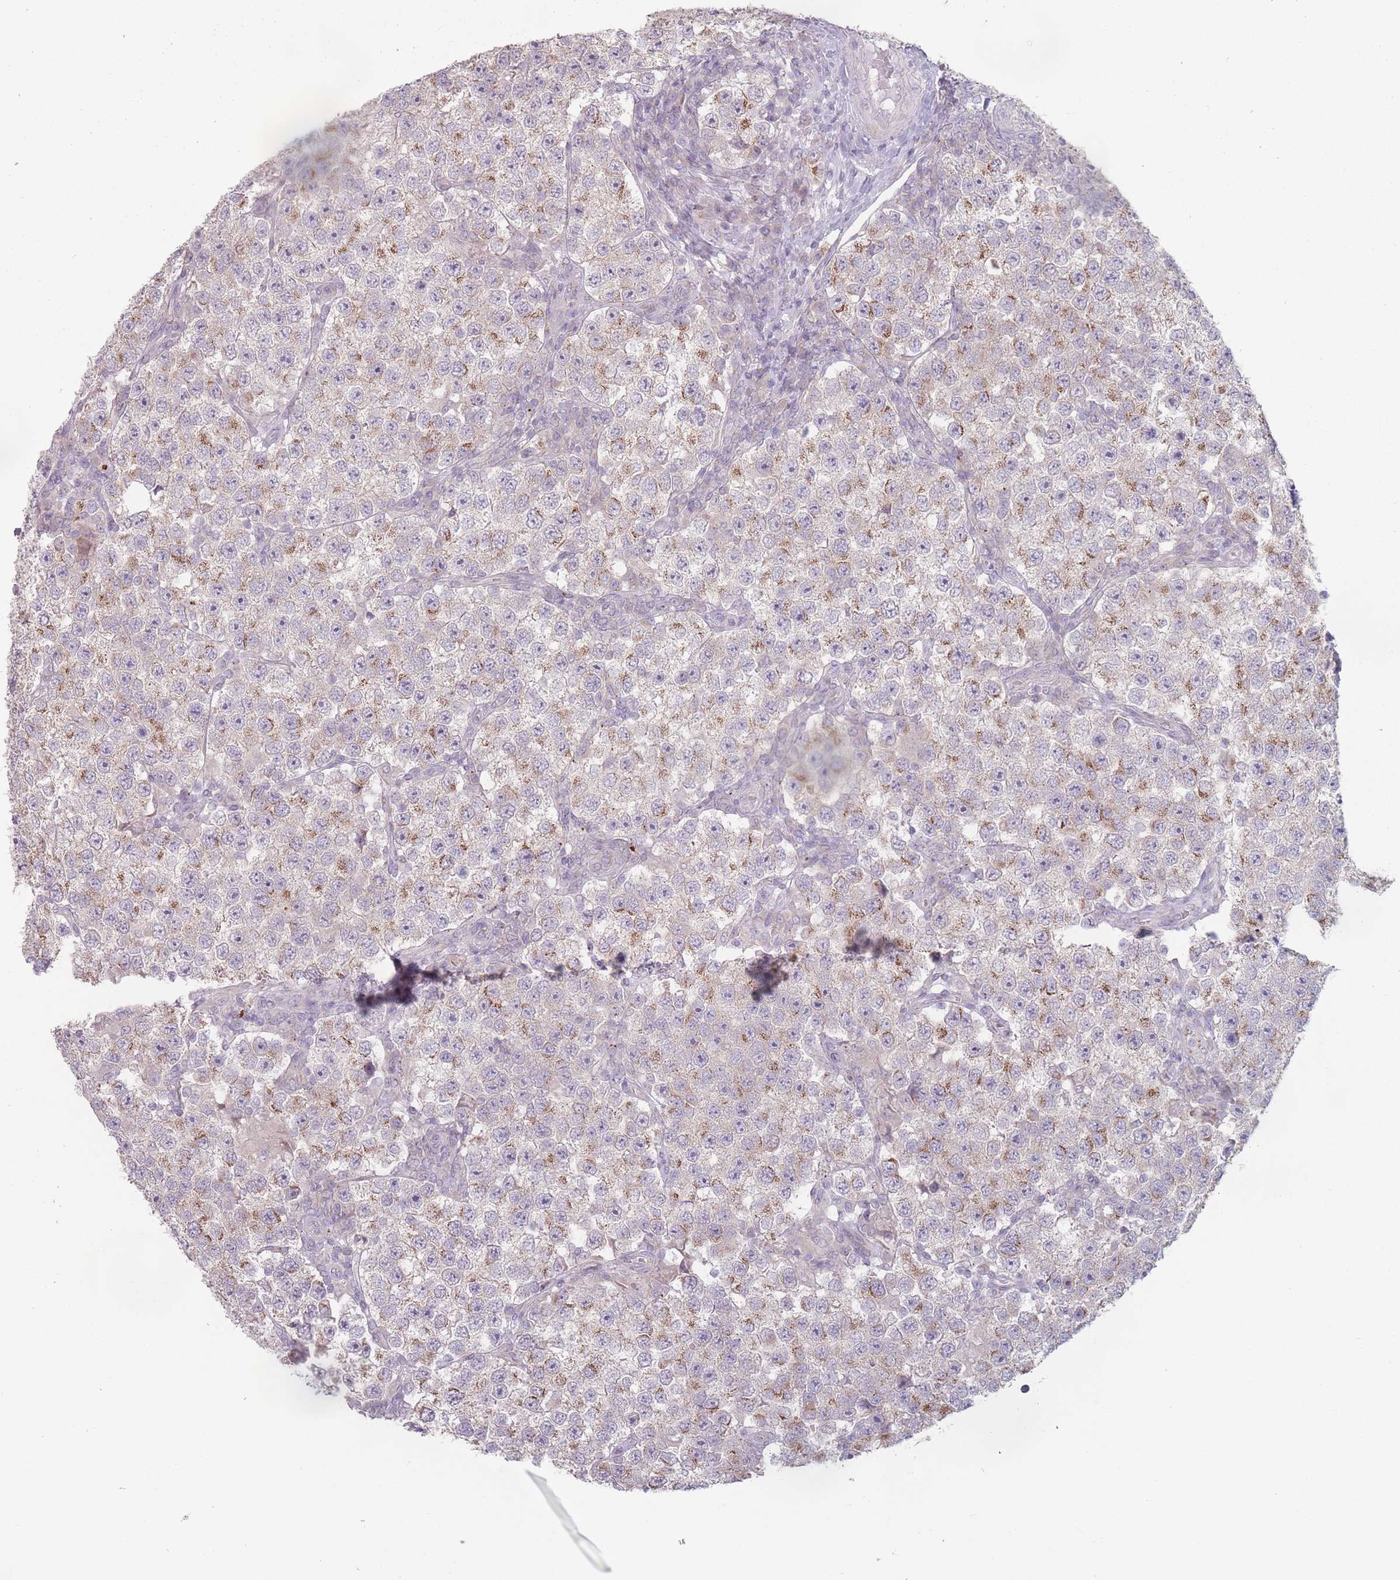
{"staining": {"intensity": "moderate", "quantity": "25%-75%", "location": "cytoplasmic/membranous"}, "tissue": "testis cancer", "cell_type": "Tumor cells", "image_type": "cancer", "snomed": [{"axis": "morphology", "description": "Seminoma, NOS"}, {"axis": "topography", "description": "Testis"}], "caption": "Human testis cancer (seminoma) stained with a protein marker shows moderate staining in tumor cells.", "gene": "AKAIN1", "patient": {"sex": "male", "age": 37}}